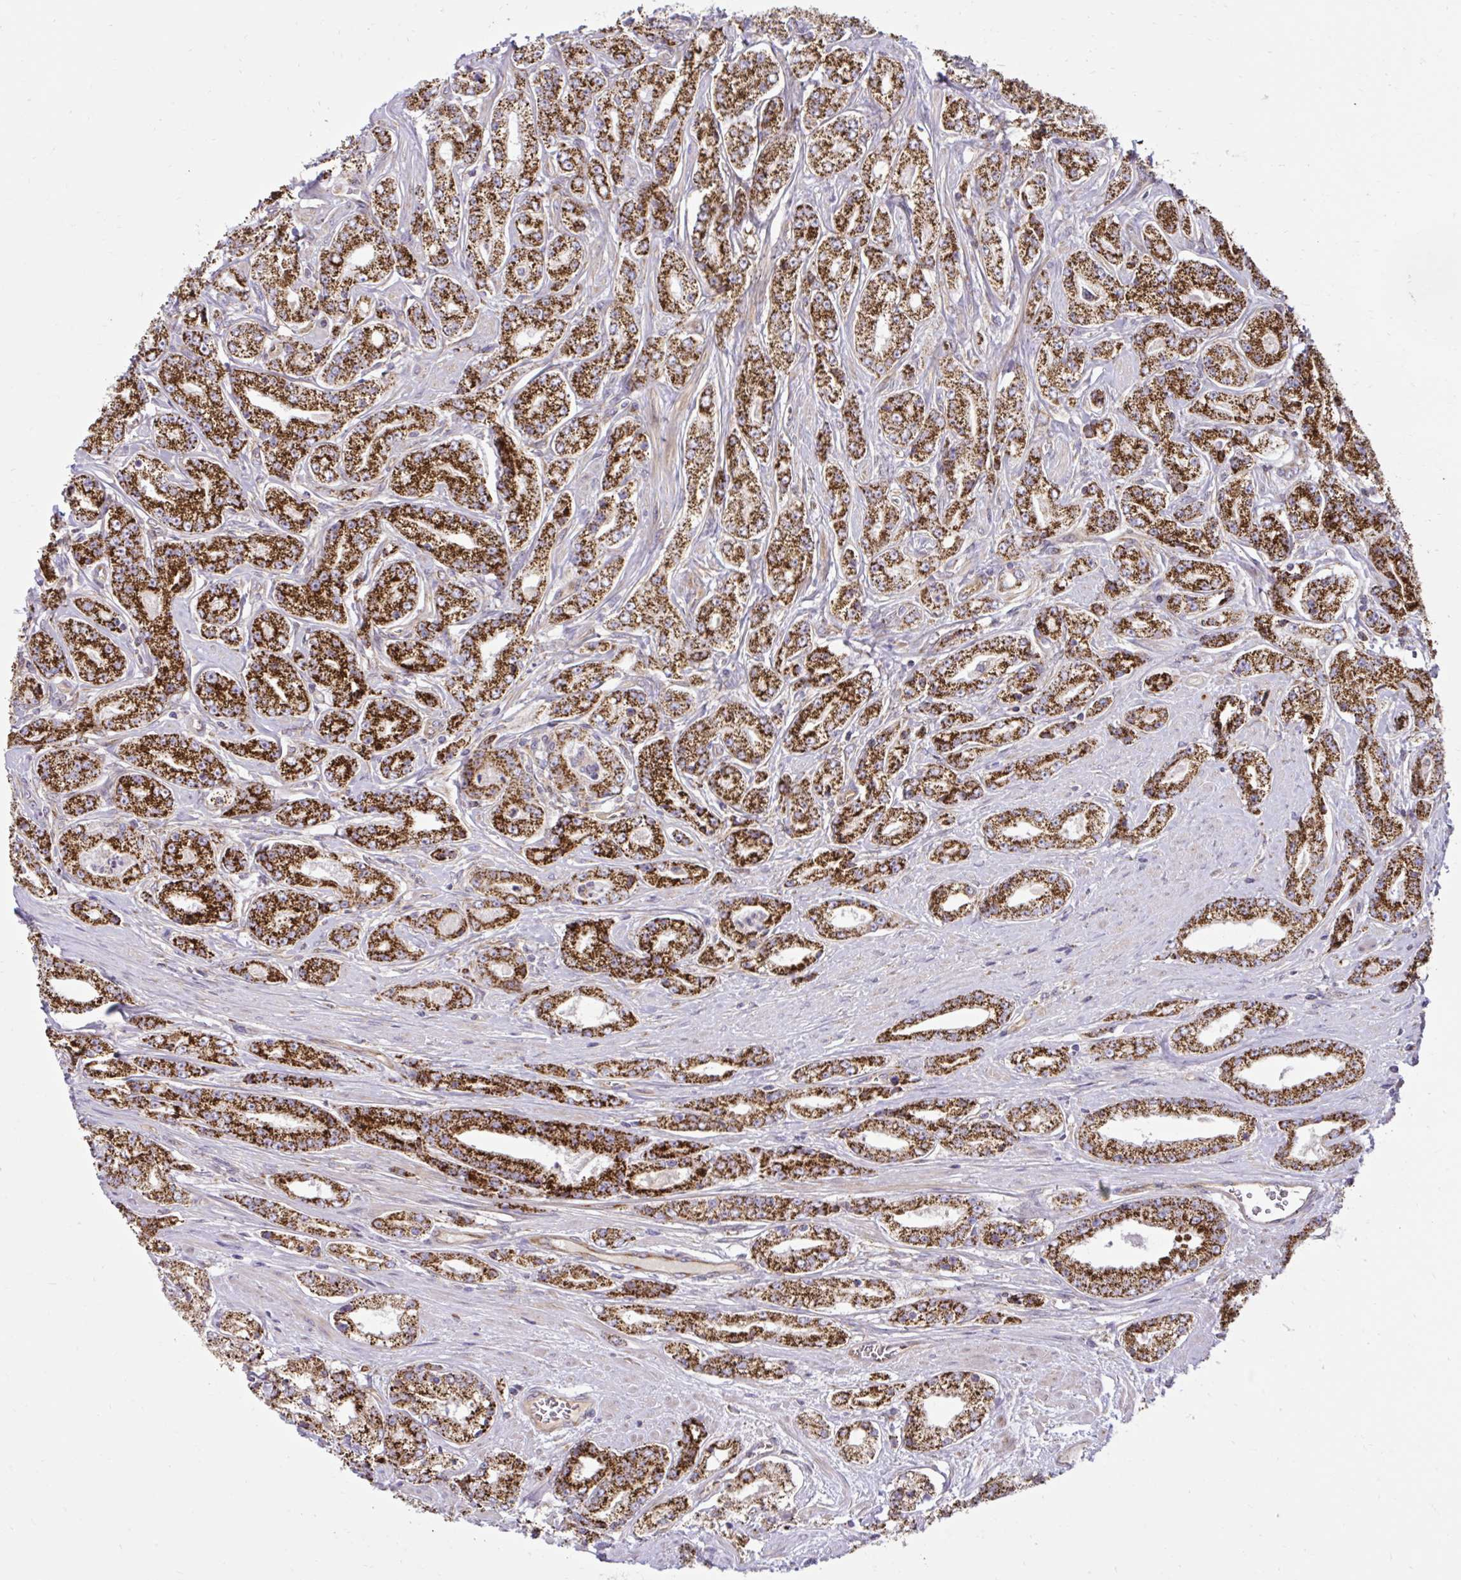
{"staining": {"intensity": "strong", "quantity": ">75%", "location": "cytoplasmic/membranous"}, "tissue": "prostate cancer", "cell_type": "Tumor cells", "image_type": "cancer", "snomed": [{"axis": "morphology", "description": "Adenocarcinoma, High grade"}, {"axis": "topography", "description": "Prostate"}], "caption": "Immunohistochemical staining of human prostate cancer shows strong cytoplasmic/membranous protein positivity in approximately >75% of tumor cells. (brown staining indicates protein expression, while blue staining denotes nuclei).", "gene": "LIMS1", "patient": {"sex": "male", "age": 66}}